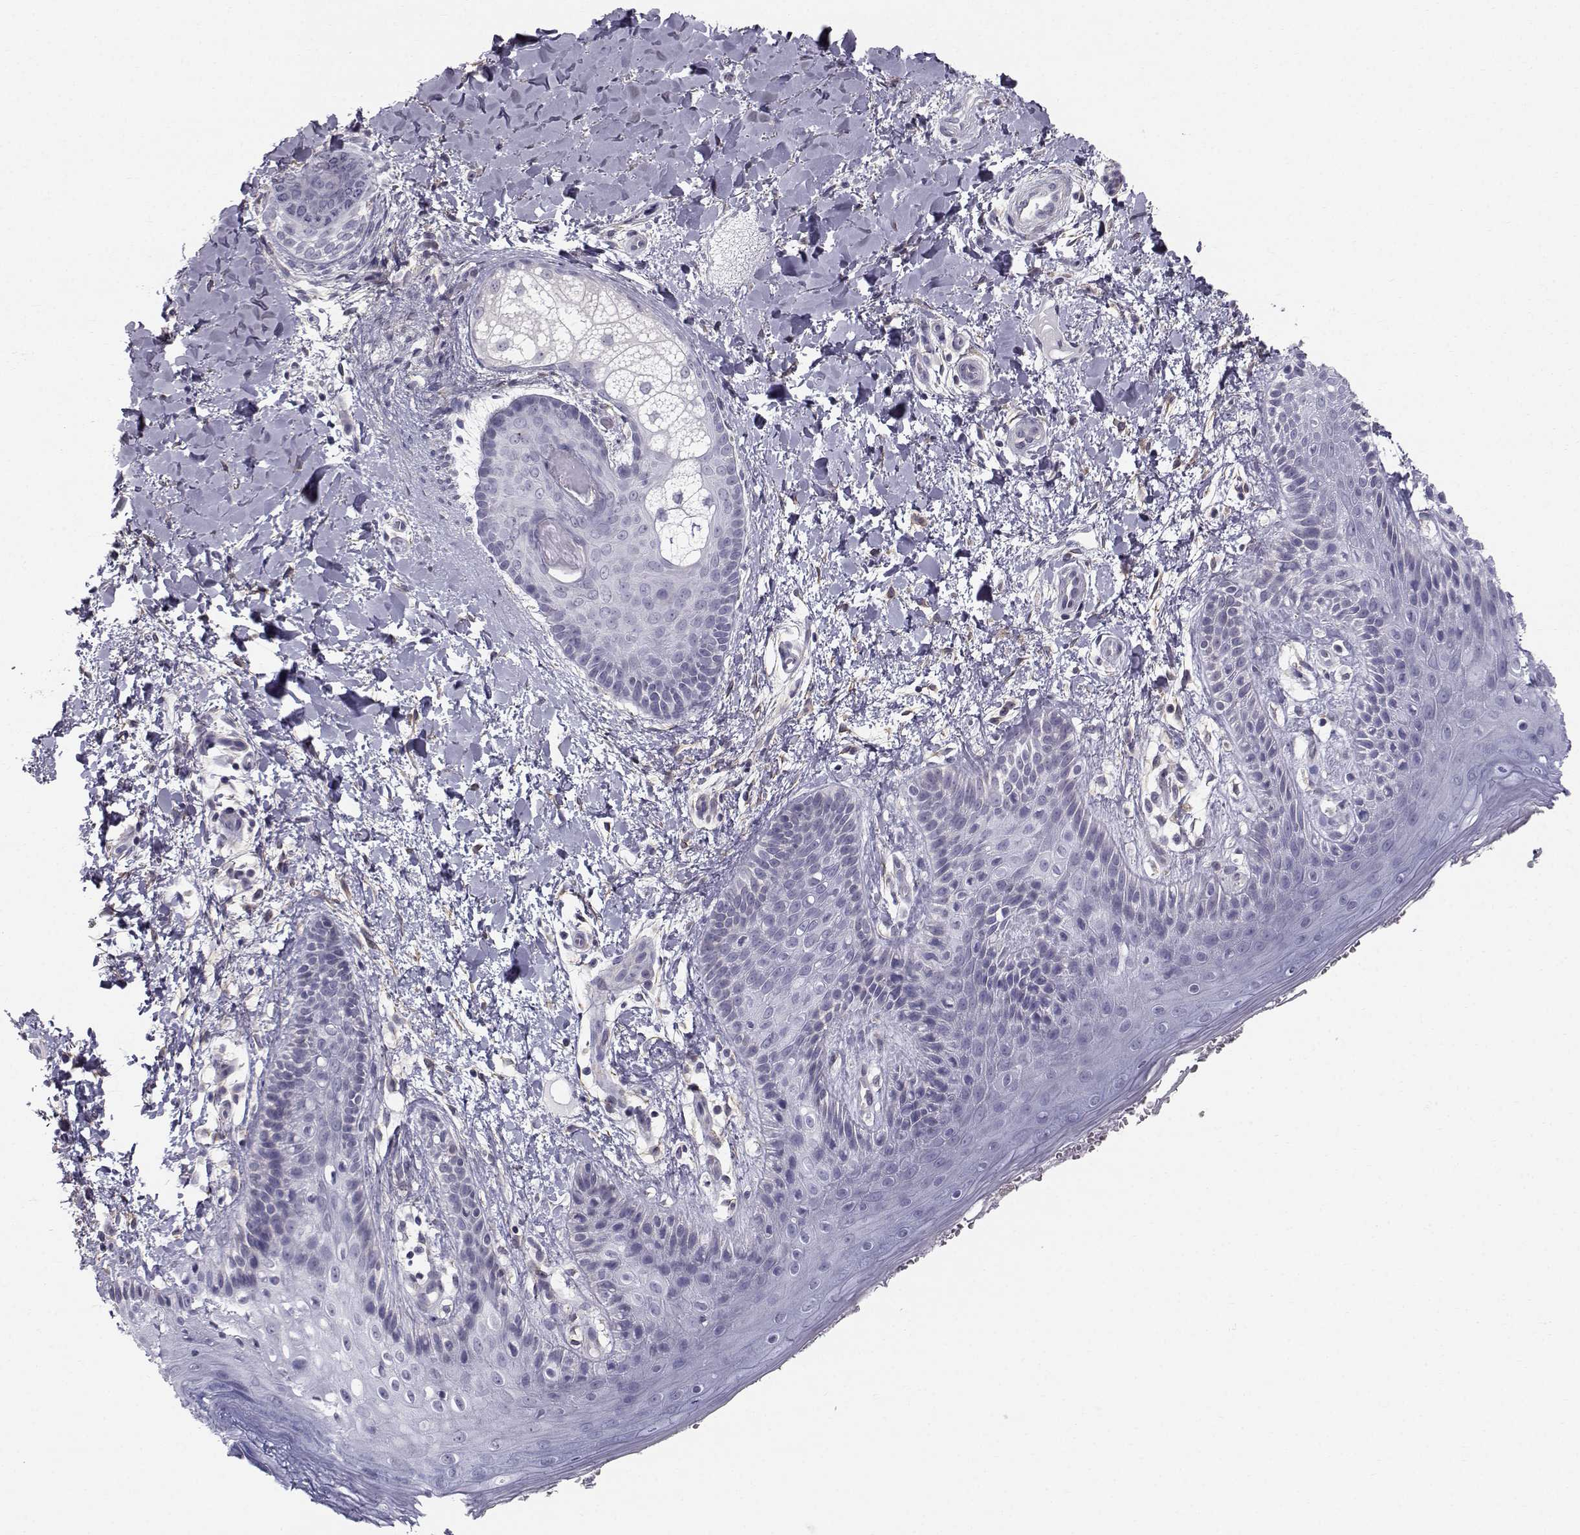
{"staining": {"intensity": "negative", "quantity": "none", "location": "none"}, "tissue": "skin", "cell_type": "Epidermal cells", "image_type": "normal", "snomed": [{"axis": "morphology", "description": "Normal tissue, NOS"}, {"axis": "topography", "description": "Anal"}], "caption": "Immunohistochemistry photomicrograph of unremarkable skin: skin stained with DAB (3,3'-diaminobenzidine) displays no significant protein expression in epidermal cells.", "gene": "SPDYE4", "patient": {"sex": "male", "age": 36}}